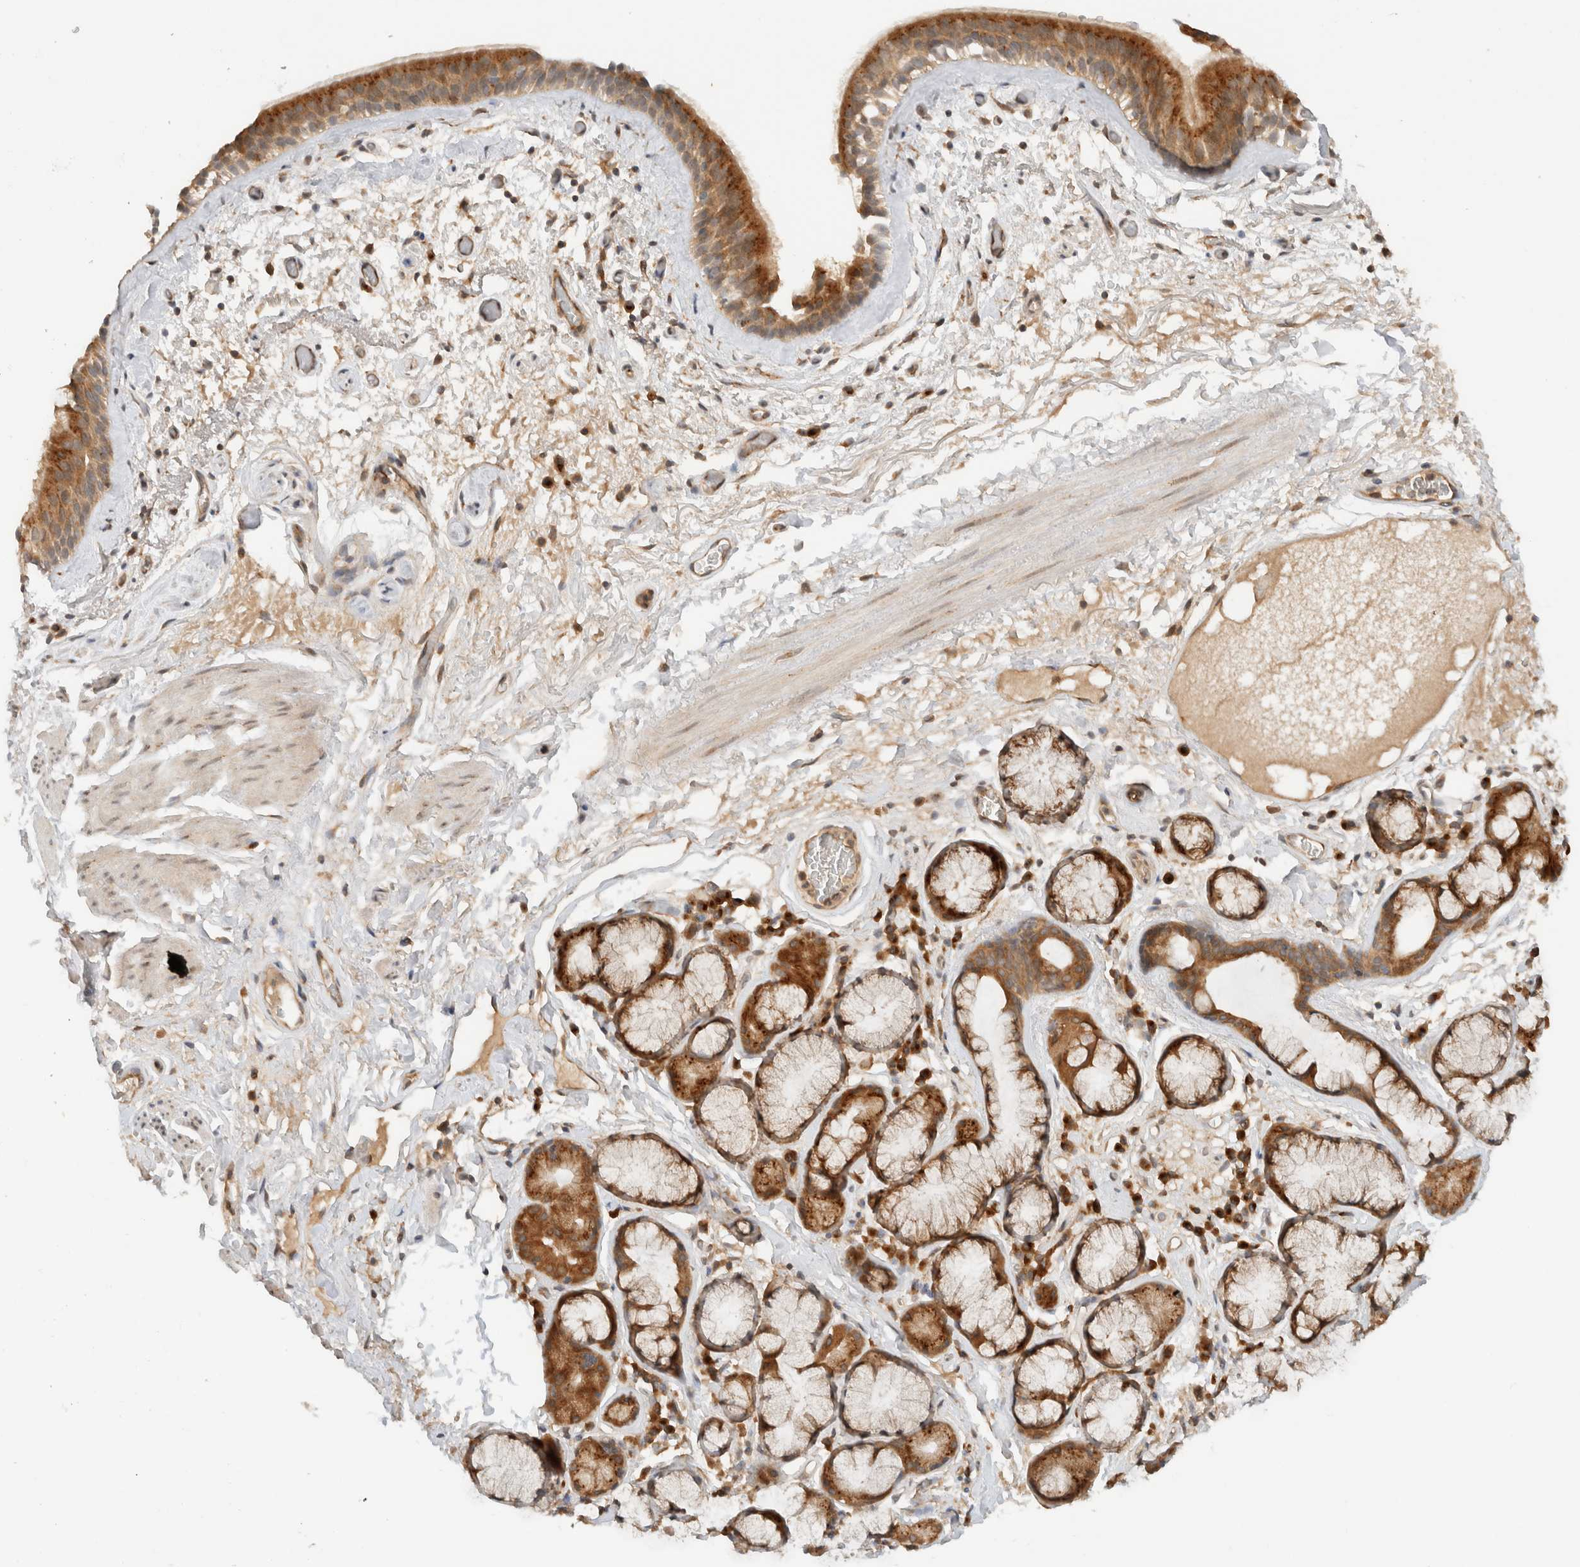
{"staining": {"intensity": "moderate", "quantity": ">75%", "location": "cytoplasmic/membranous"}, "tissue": "bronchus", "cell_type": "Respiratory epithelial cells", "image_type": "normal", "snomed": [{"axis": "morphology", "description": "Normal tissue, NOS"}, {"axis": "topography", "description": "Cartilage tissue"}], "caption": "Protein positivity by IHC displays moderate cytoplasmic/membranous positivity in about >75% of respiratory epithelial cells in normal bronchus. (DAB (3,3'-diaminobenzidine) = brown stain, brightfield microscopy at high magnification).", "gene": "ARFGEF2", "patient": {"sex": "female", "age": 63}}